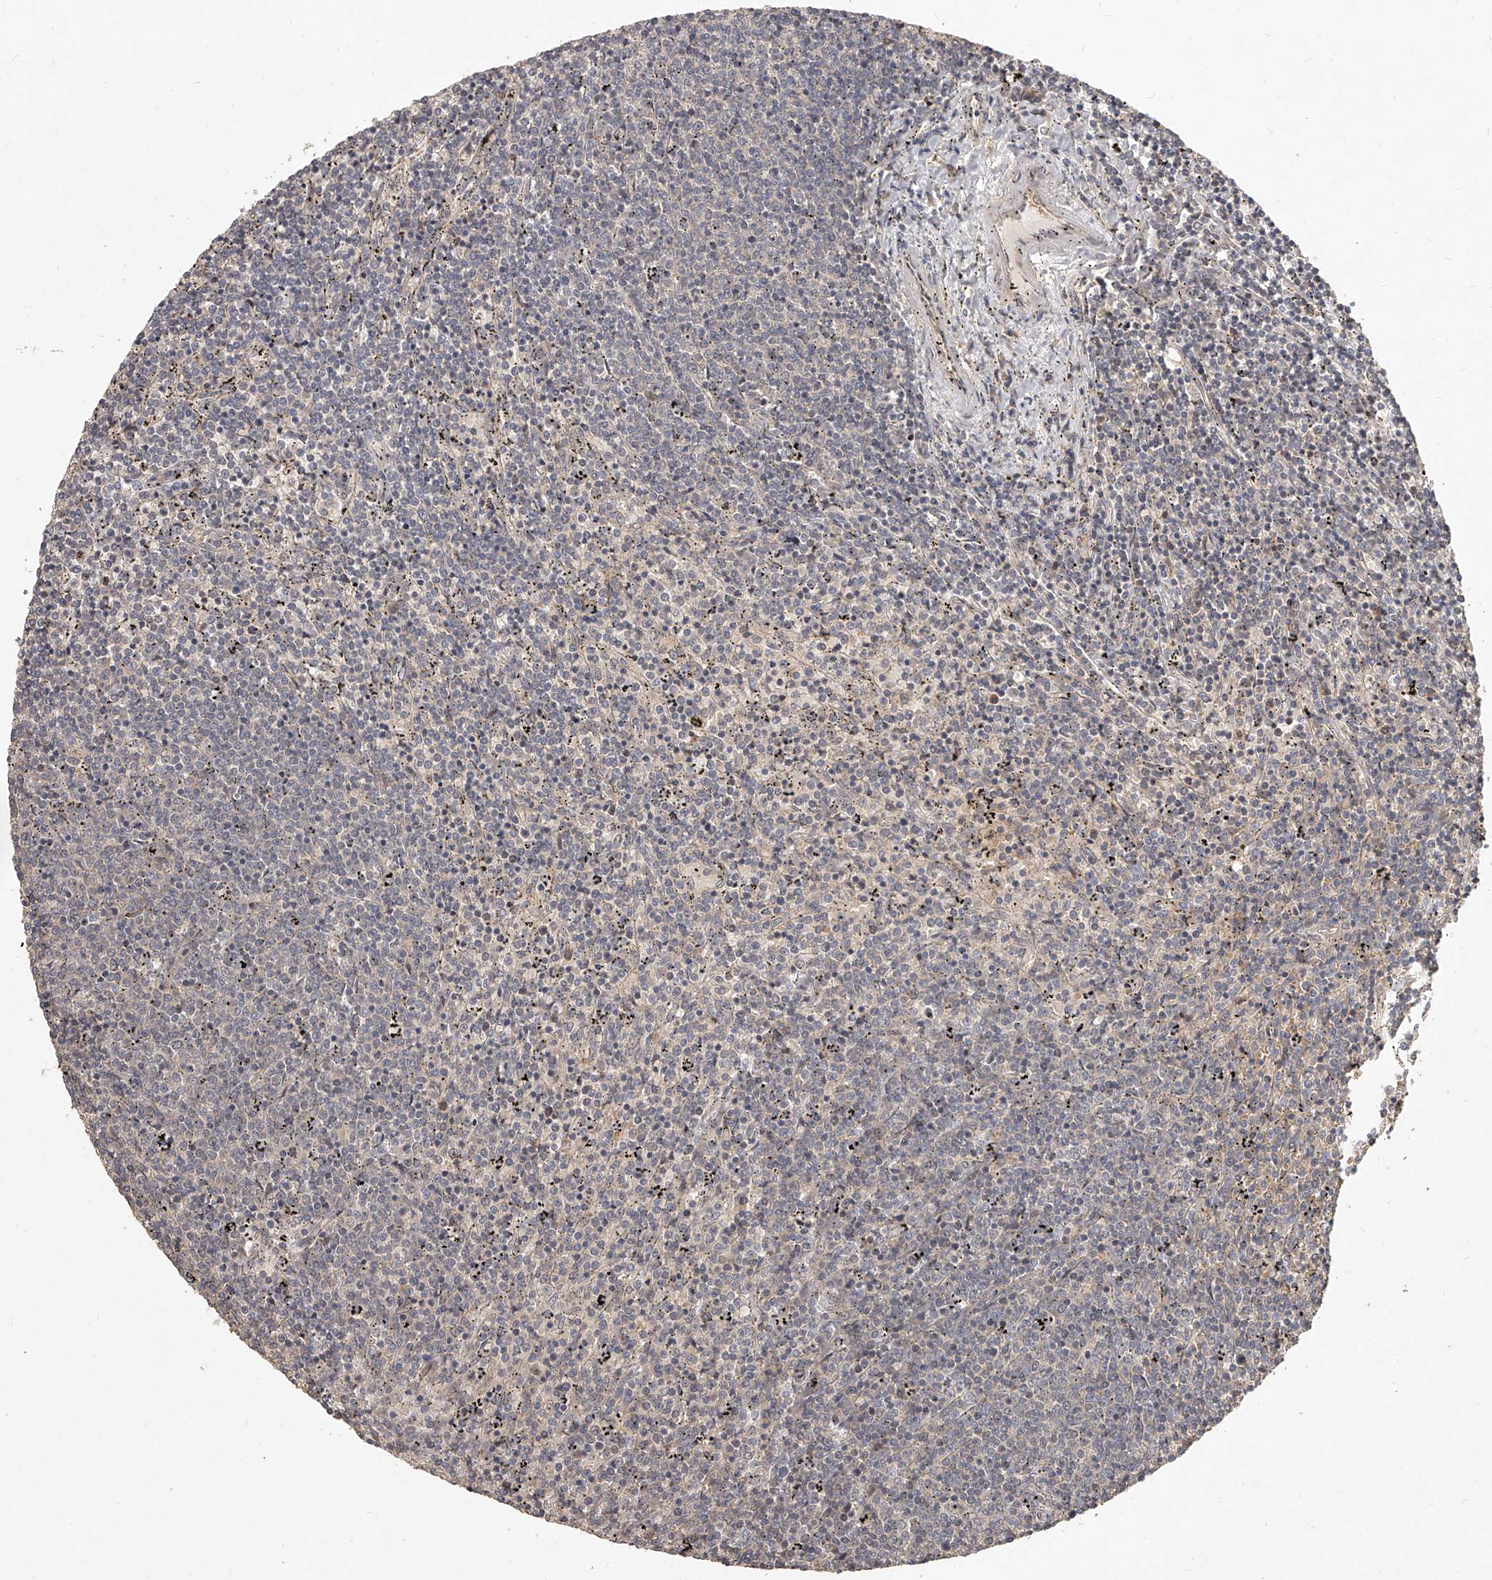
{"staining": {"intensity": "negative", "quantity": "none", "location": "none"}, "tissue": "lymphoma", "cell_type": "Tumor cells", "image_type": "cancer", "snomed": [{"axis": "morphology", "description": "Malignant lymphoma, non-Hodgkin's type, Low grade"}, {"axis": "topography", "description": "Spleen"}], "caption": "Tumor cells are negative for protein expression in human malignant lymphoma, non-Hodgkin's type (low-grade).", "gene": "SLC37A1", "patient": {"sex": "female", "age": 50}}